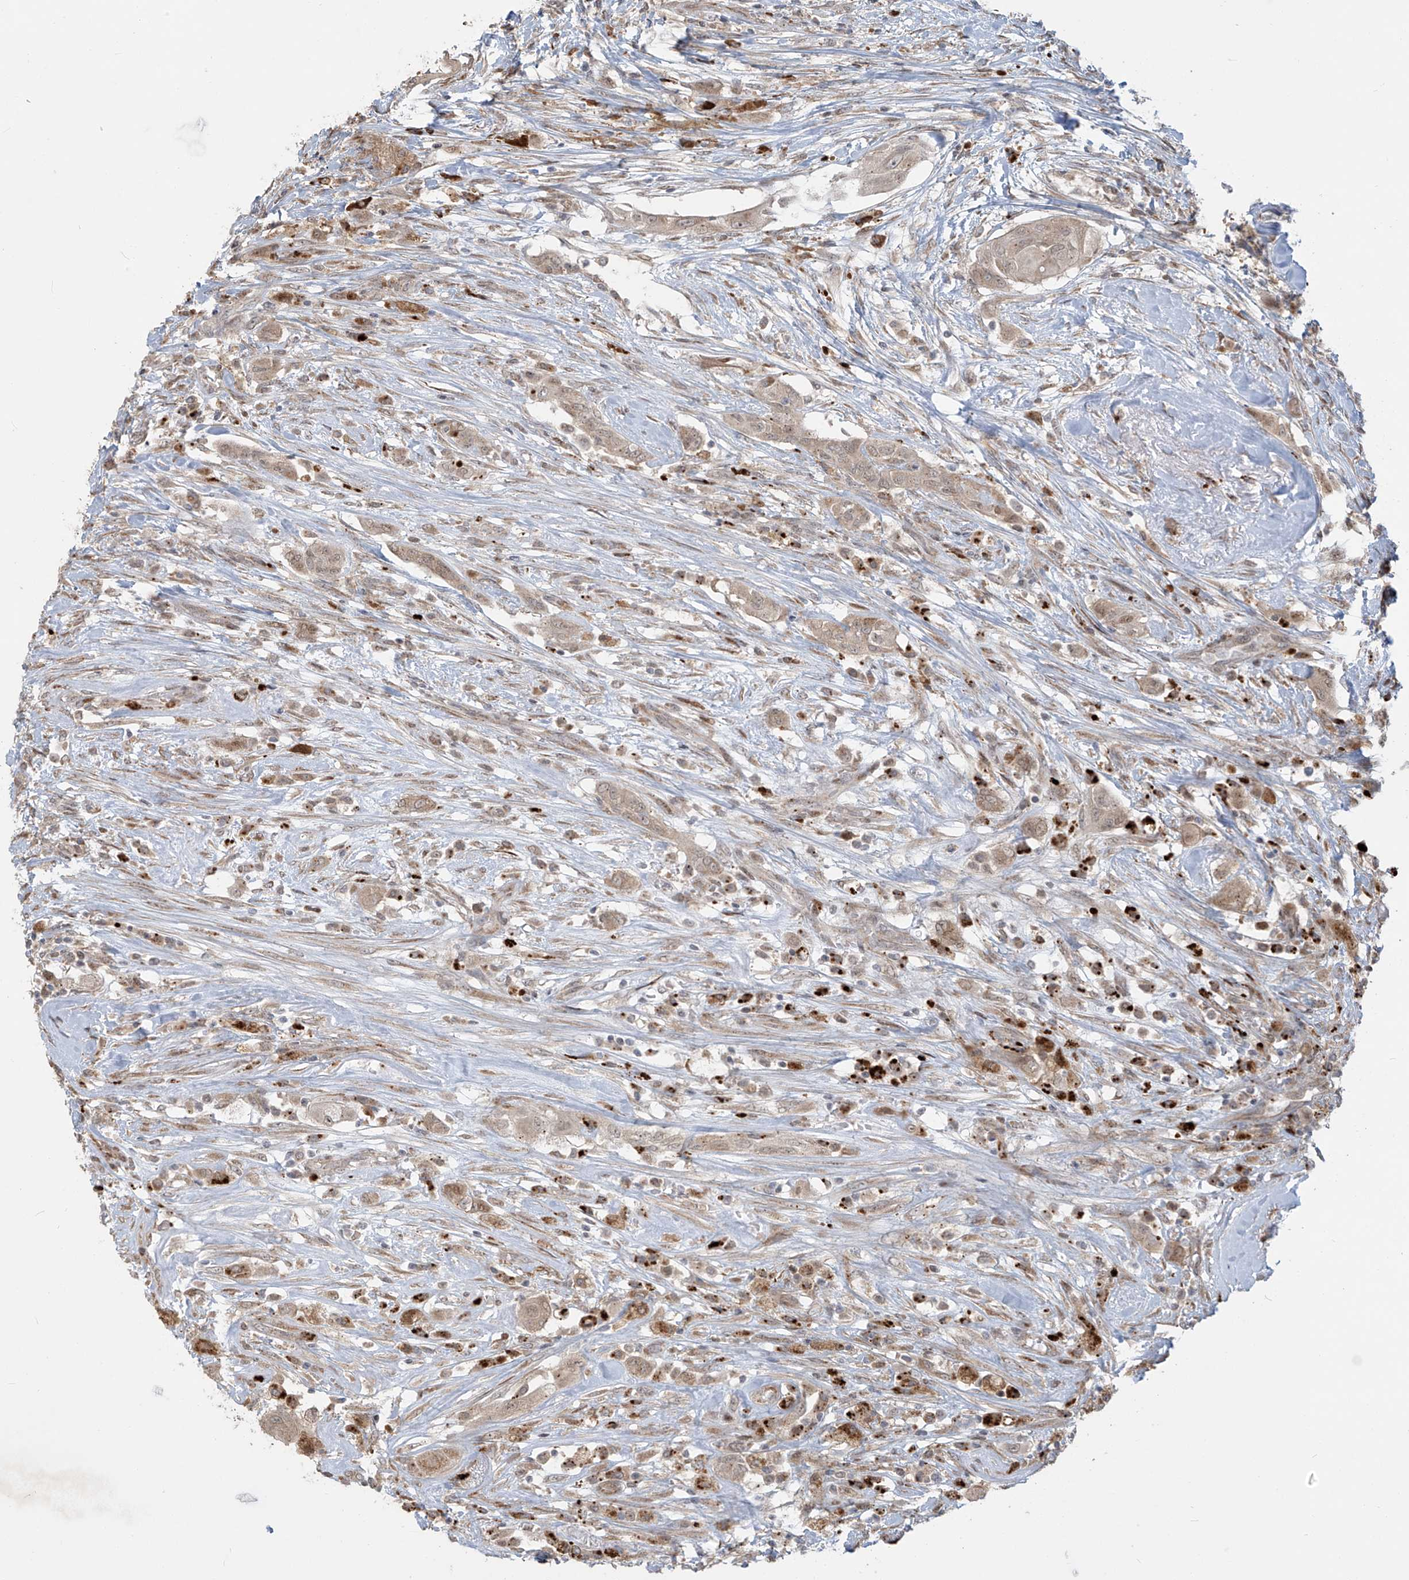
{"staining": {"intensity": "weak", "quantity": ">75%", "location": "cytoplasmic/membranous"}, "tissue": "thyroid cancer", "cell_type": "Tumor cells", "image_type": "cancer", "snomed": [{"axis": "morphology", "description": "Papillary adenocarcinoma, NOS"}, {"axis": "topography", "description": "Thyroid gland"}], "caption": "Thyroid papillary adenocarcinoma was stained to show a protein in brown. There is low levels of weak cytoplasmic/membranous staining in about >75% of tumor cells.", "gene": "PLEKHM3", "patient": {"sex": "female", "age": 59}}